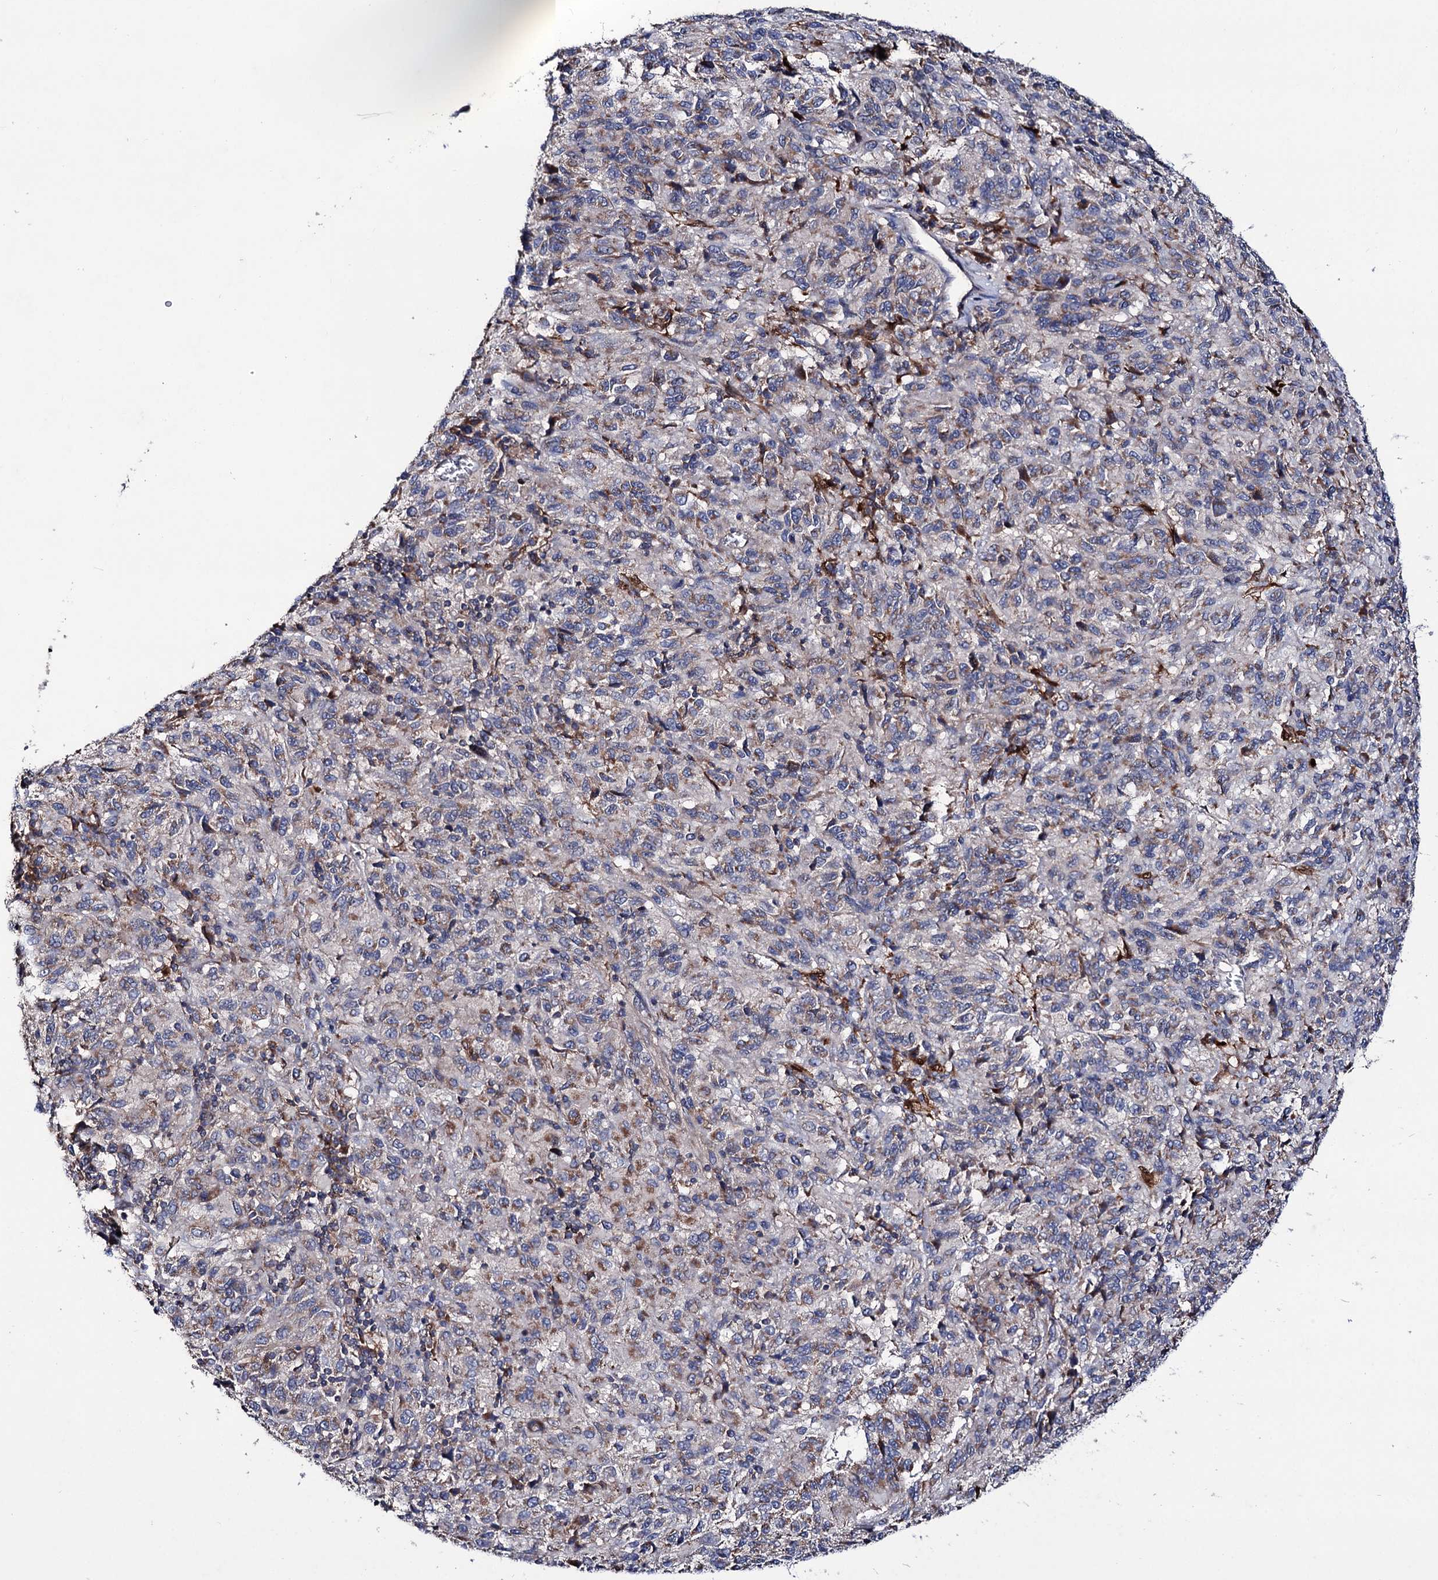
{"staining": {"intensity": "moderate", "quantity": "<25%", "location": "cytoplasmic/membranous"}, "tissue": "melanoma", "cell_type": "Tumor cells", "image_type": "cancer", "snomed": [{"axis": "morphology", "description": "Malignant melanoma, Metastatic site"}, {"axis": "topography", "description": "Lung"}], "caption": "Tumor cells reveal low levels of moderate cytoplasmic/membranous staining in approximately <25% of cells in melanoma. The protein of interest is stained brown, and the nuclei are stained in blue (DAB (3,3'-diaminobenzidine) IHC with brightfield microscopy, high magnification).", "gene": "CLPB", "patient": {"sex": "male", "age": 64}}